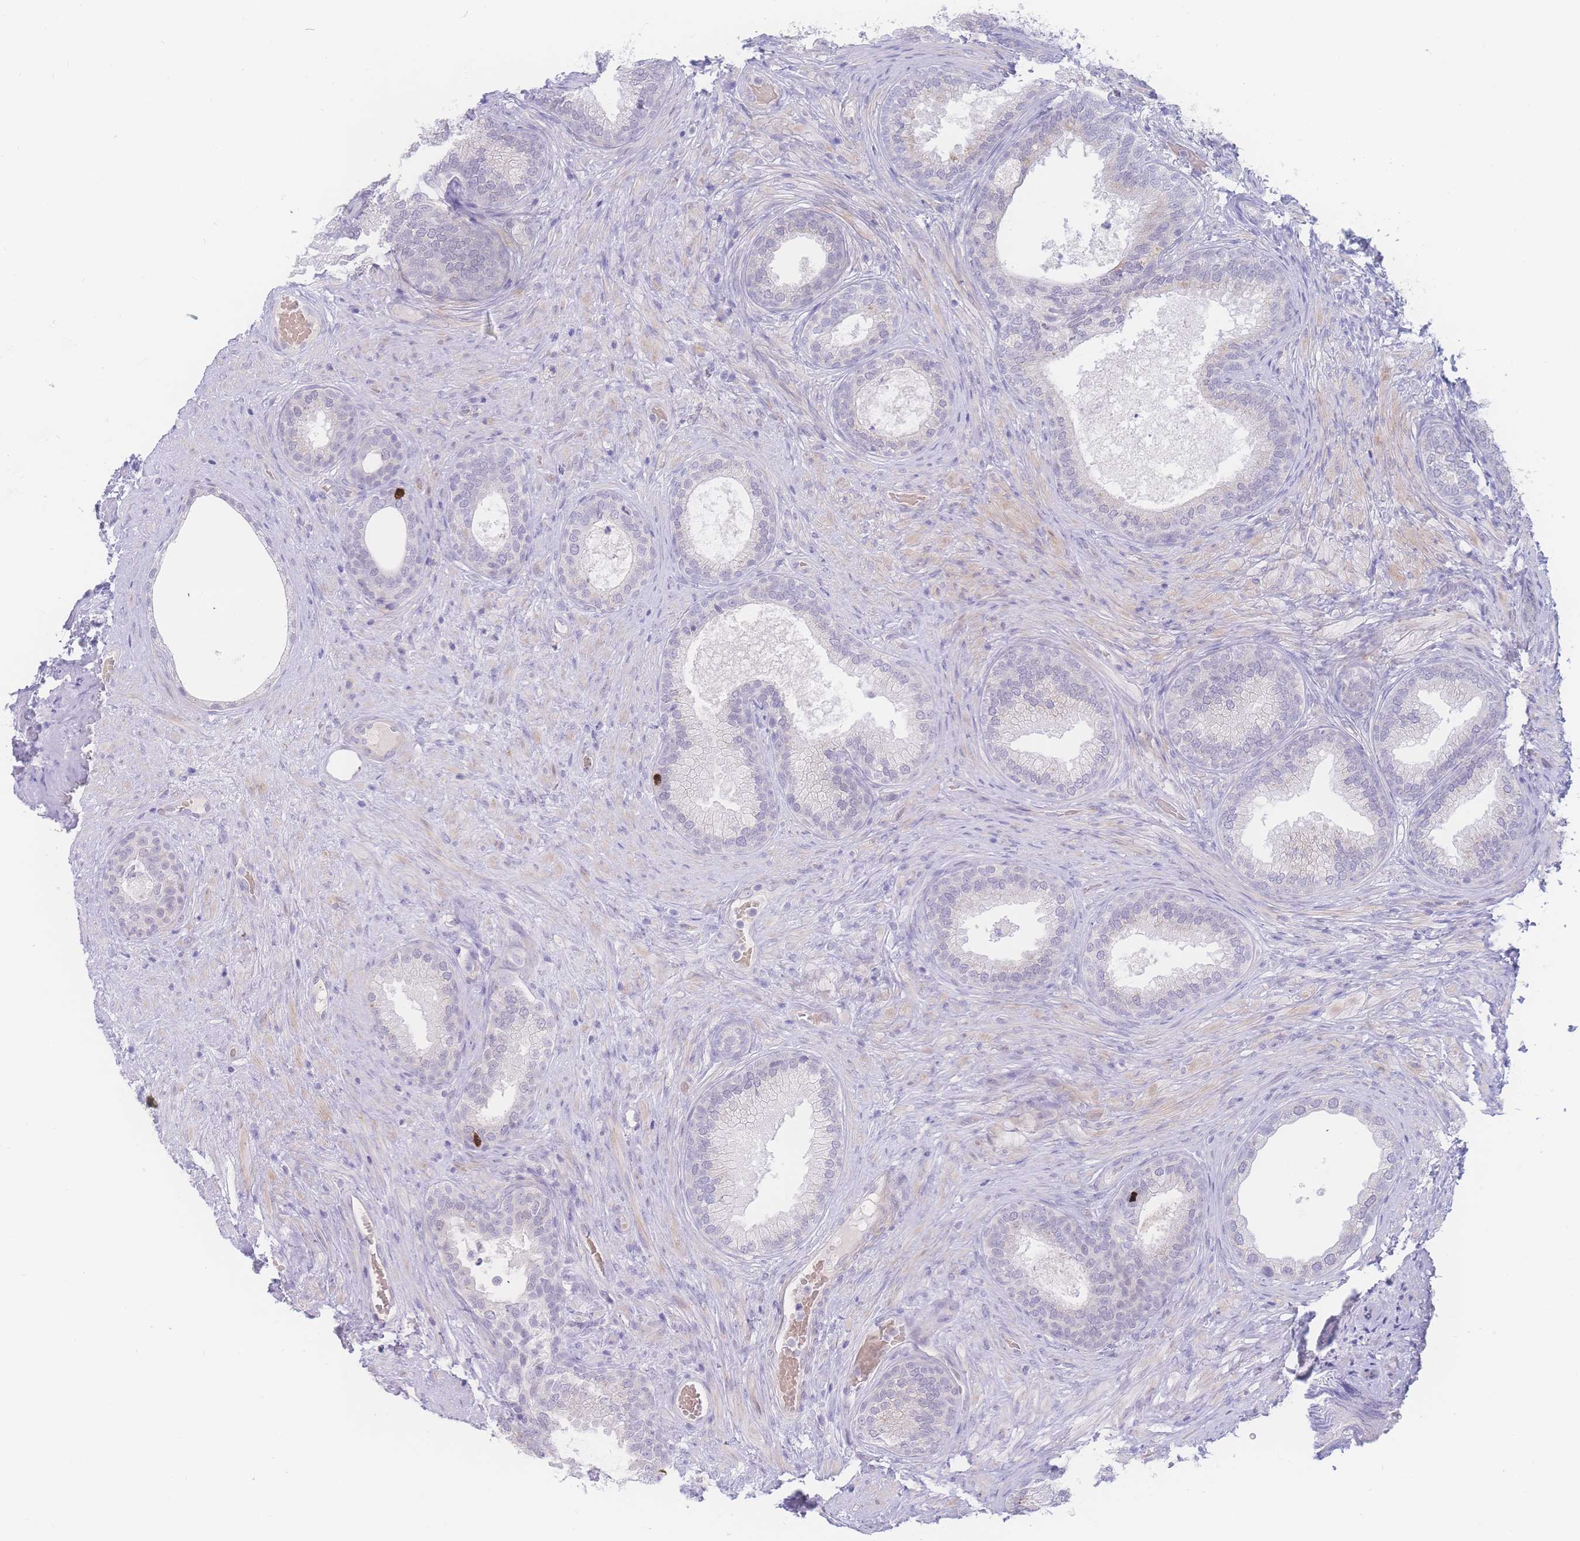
{"staining": {"intensity": "negative", "quantity": "none", "location": "none"}, "tissue": "prostate", "cell_type": "Glandular cells", "image_type": "normal", "snomed": [{"axis": "morphology", "description": "Normal tissue, NOS"}, {"axis": "topography", "description": "Prostate"}], "caption": "IHC photomicrograph of unremarkable prostate: human prostate stained with DAB exhibits no significant protein positivity in glandular cells.", "gene": "PRSS22", "patient": {"sex": "male", "age": 76}}